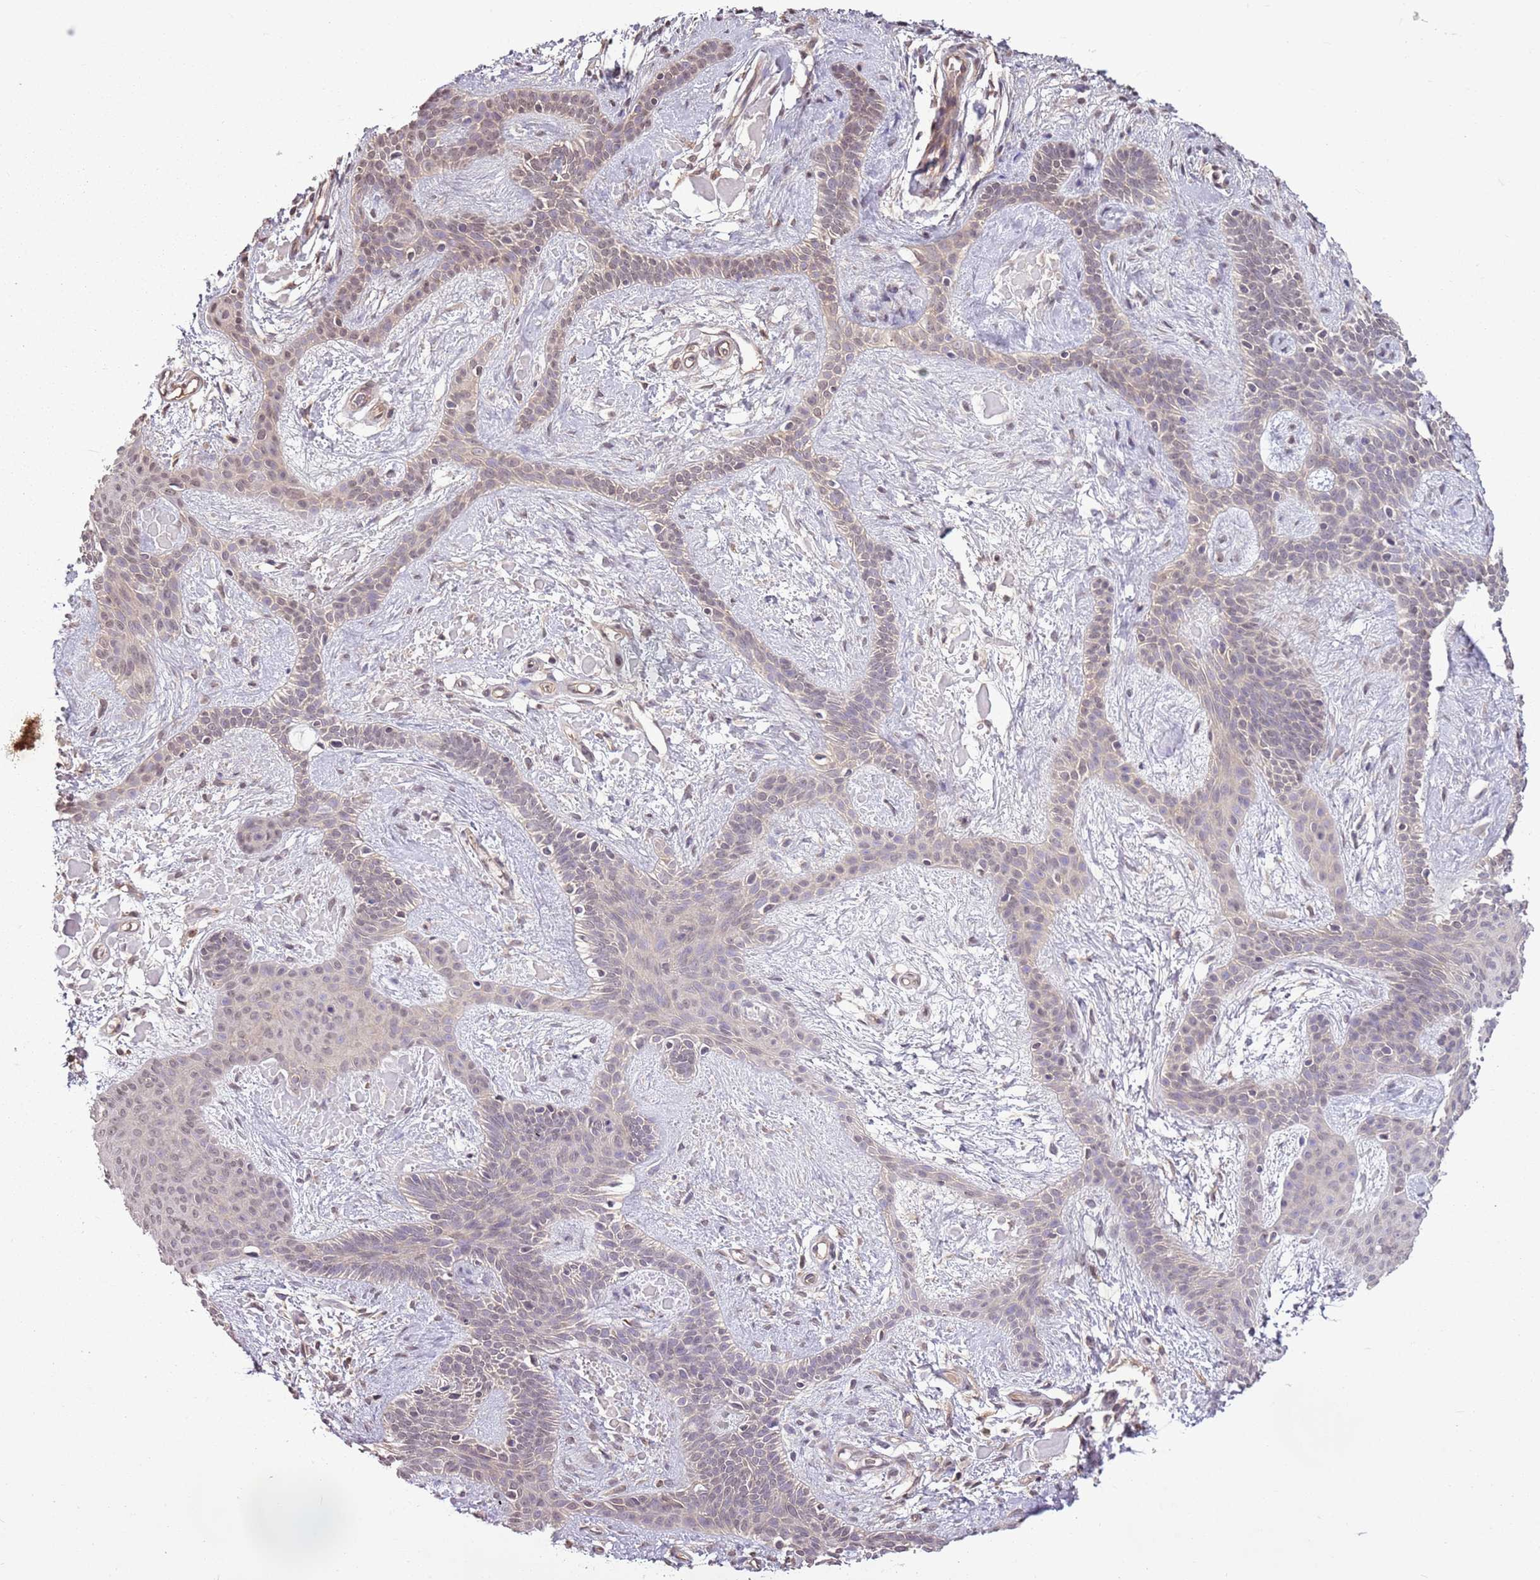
{"staining": {"intensity": "weak", "quantity": "<25%", "location": "cytoplasmic/membranous,nuclear"}, "tissue": "skin cancer", "cell_type": "Tumor cells", "image_type": "cancer", "snomed": [{"axis": "morphology", "description": "Basal cell carcinoma"}, {"axis": "topography", "description": "Skin"}], "caption": "High power microscopy micrograph of an immunohistochemistry (IHC) histopathology image of skin cancer (basal cell carcinoma), revealing no significant positivity in tumor cells.", "gene": "CAPN9", "patient": {"sex": "male", "age": 78}}